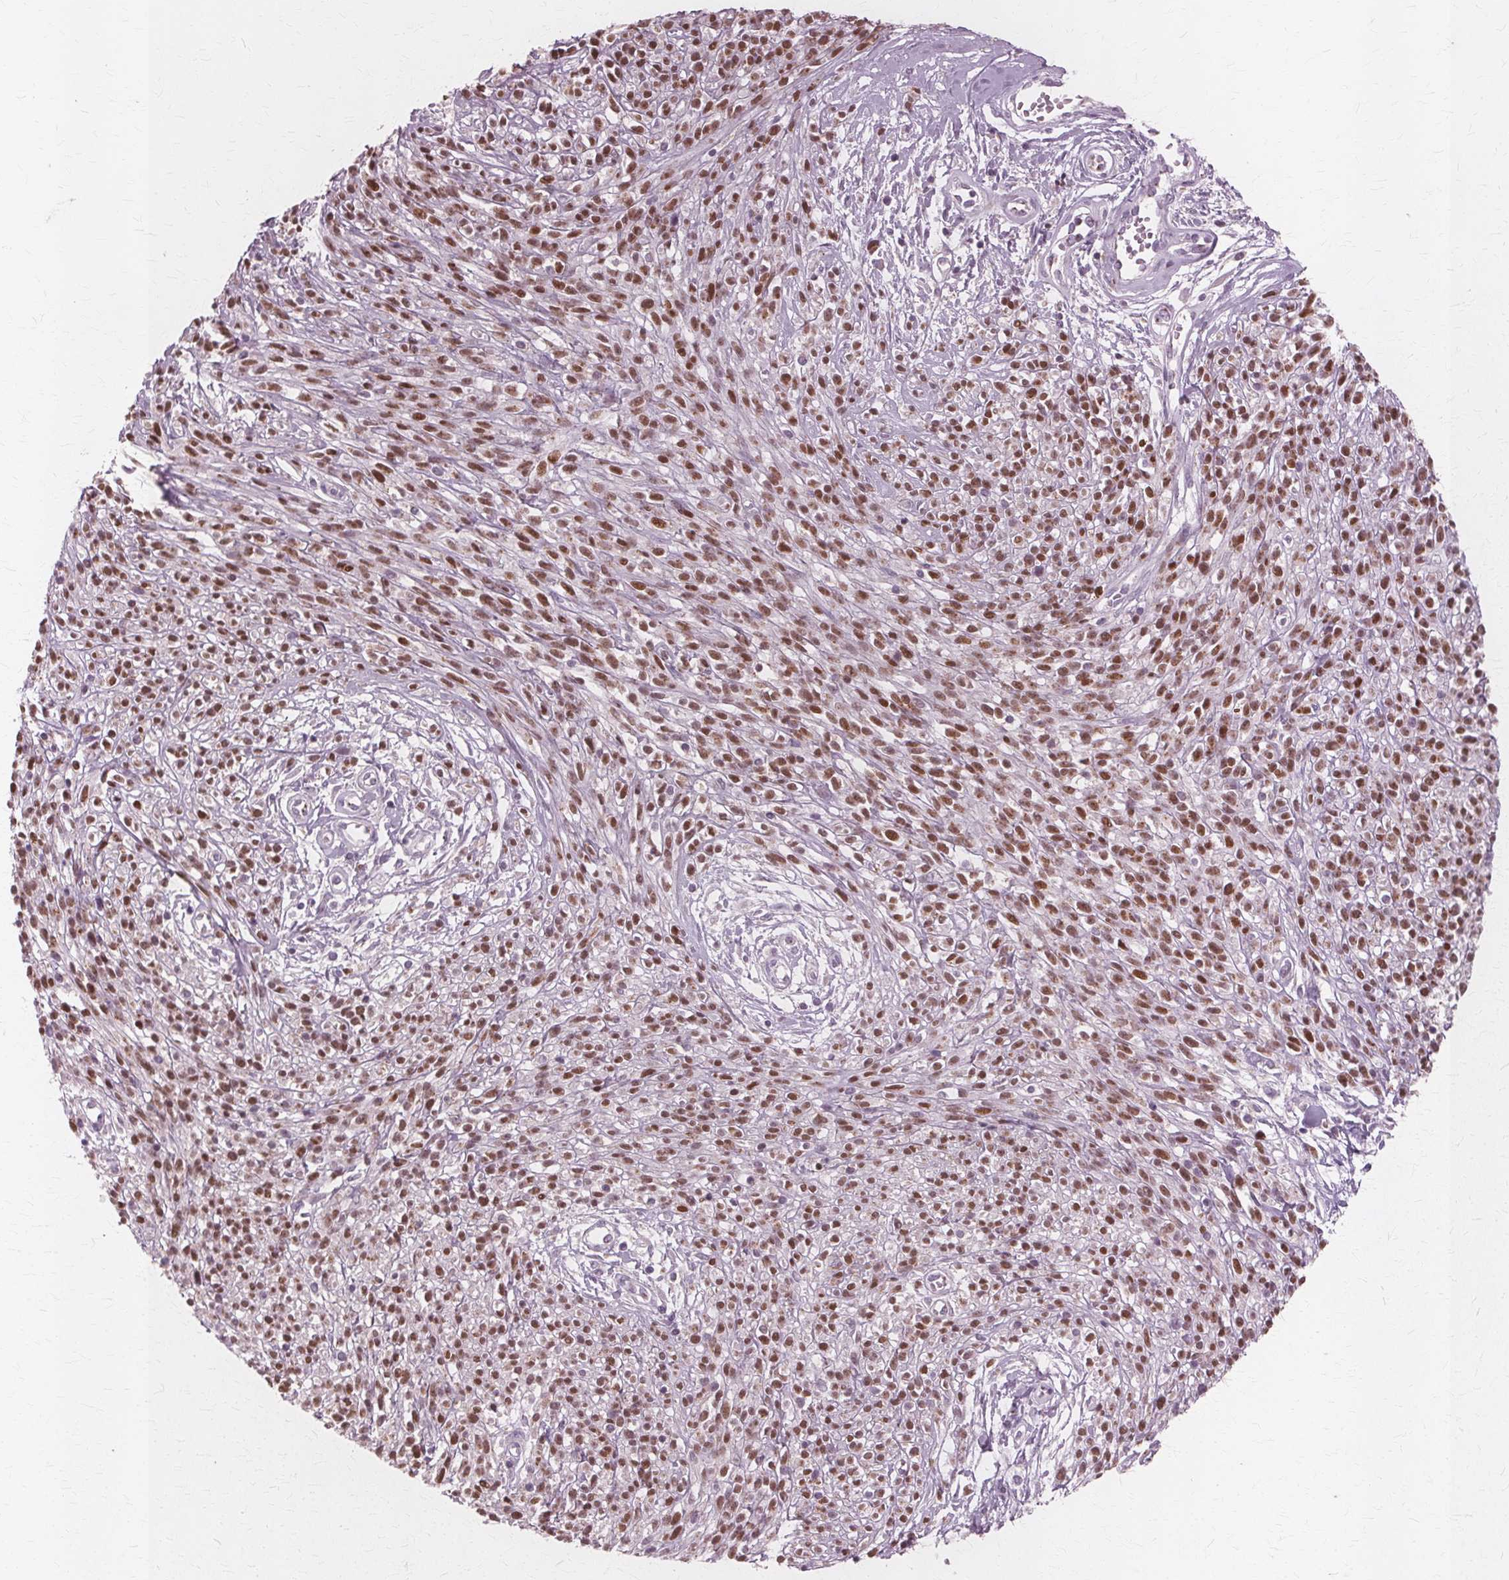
{"staining": {"intensity": "moderate", "quantity": ">75%", "location": "nuclear"}, "tissue": "melanoma", "cell_type": "Tumor cells", "image_type": "cancer", "snomed": [{"axis": "morphology", "description": "Malignant melanoma, NOS"}, {"axis": "topography", "description": "Skin"}, {"axis": "topography", "description": "Skin of trunk"}], "caption": "A high-resolution image shows immunohistochemistry (IHC) staining of melanoma, which reveals moderate nuclear positivity in about >75% of tumor cells.", "gene": "DNASE2", "patient": {"sex": "male", "age": 74}}